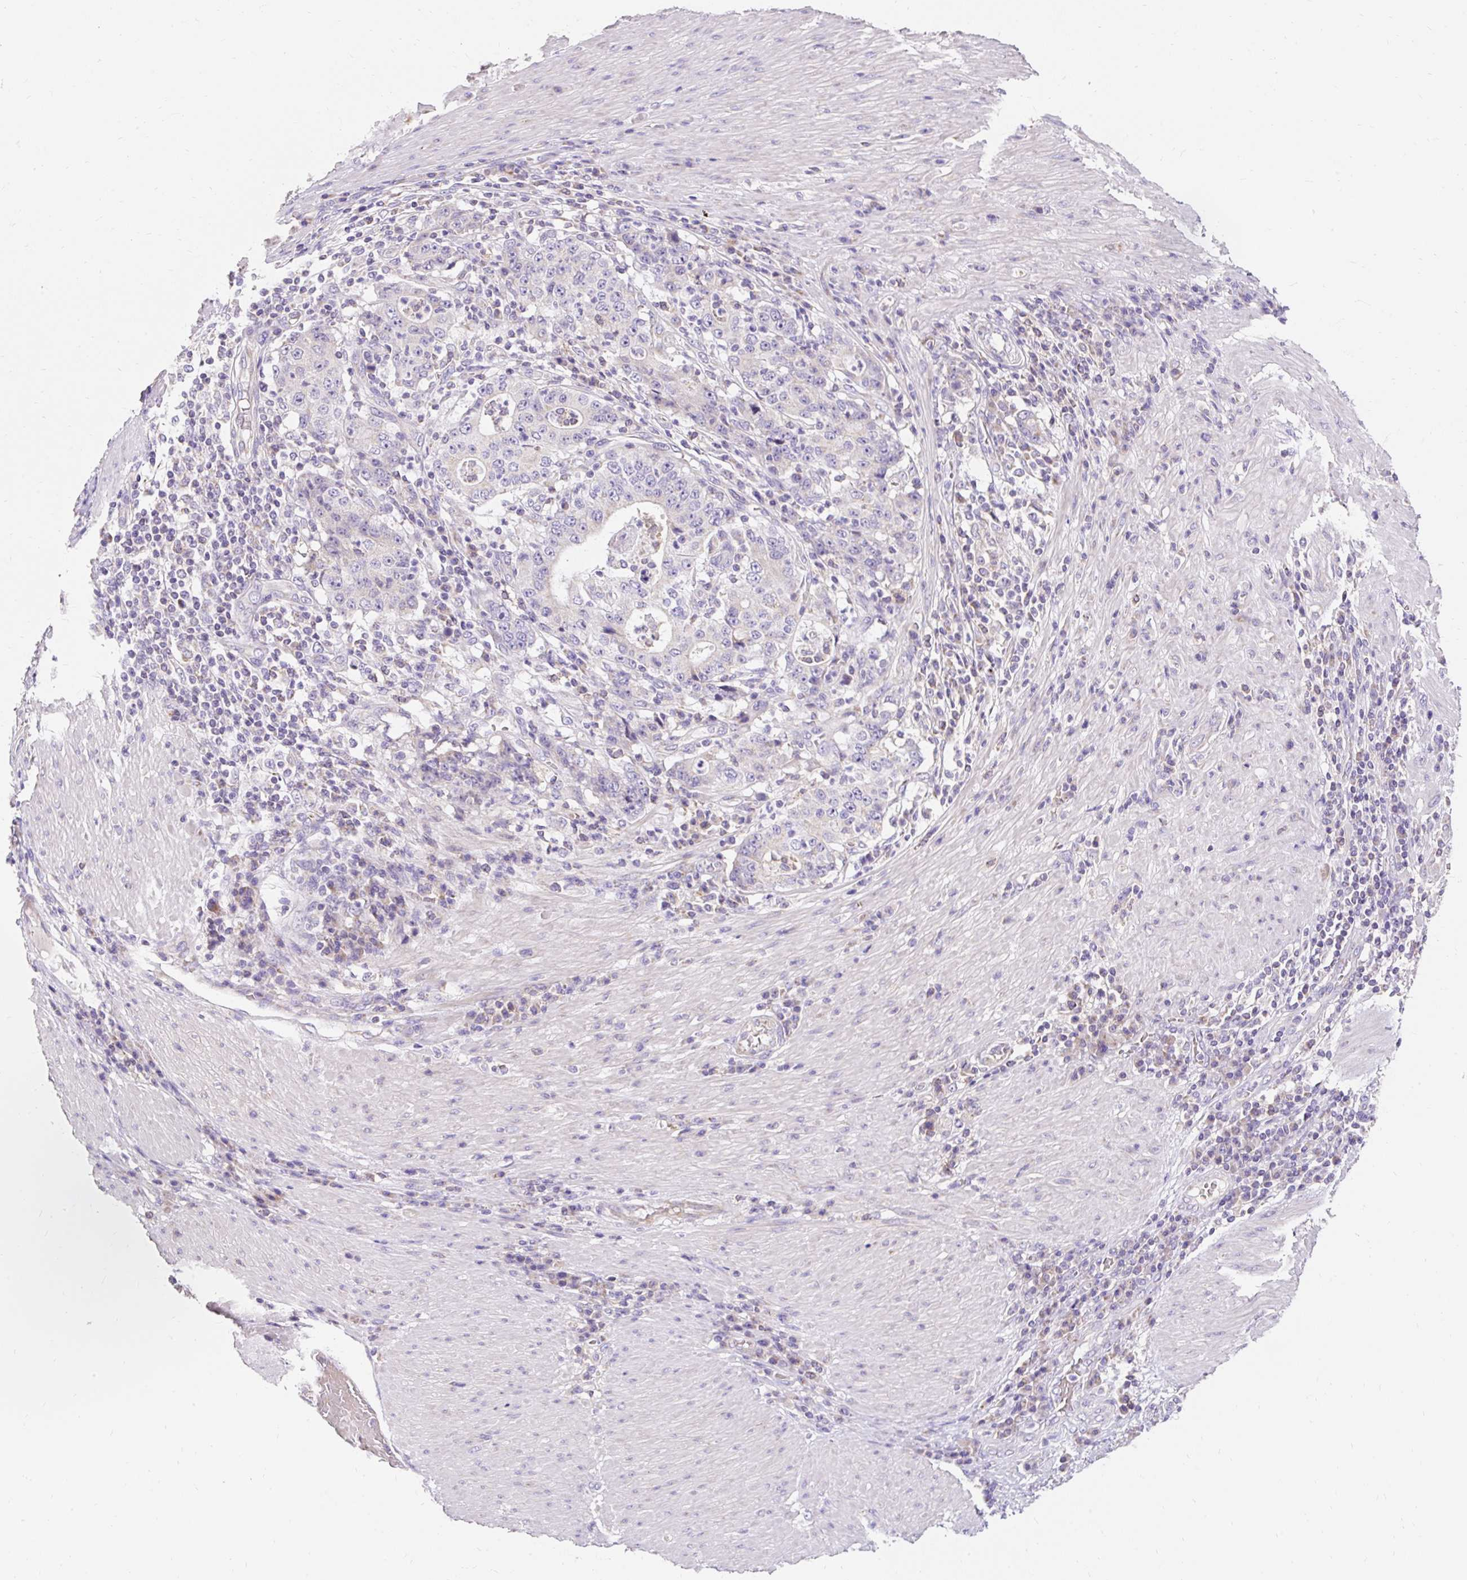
{"staining": {"intensity": "negative", "quantity": "none", "location": "none"}, "tissue": "stomach cancer", "cell_type": "Tumor cells", "image_type": "cancer", "snomed": [{"axis": "morphology", "description": "Normal tissue, NOS"}, {"axis": "morphology", "description": "Adenocarcinoma, NOS"}, {"axis": "topography", "description": "Stomach, upper"}, {"axis": "topography", "description": "Stomach"}], "caption": "This is a micrograph of immunohistochemistry (IHC) staining of adenocarcinoma (stomach), which shows no staining in tumor cells.", "gene": "PMAIP1", "patient": {"sex": "male", "age": 59}}